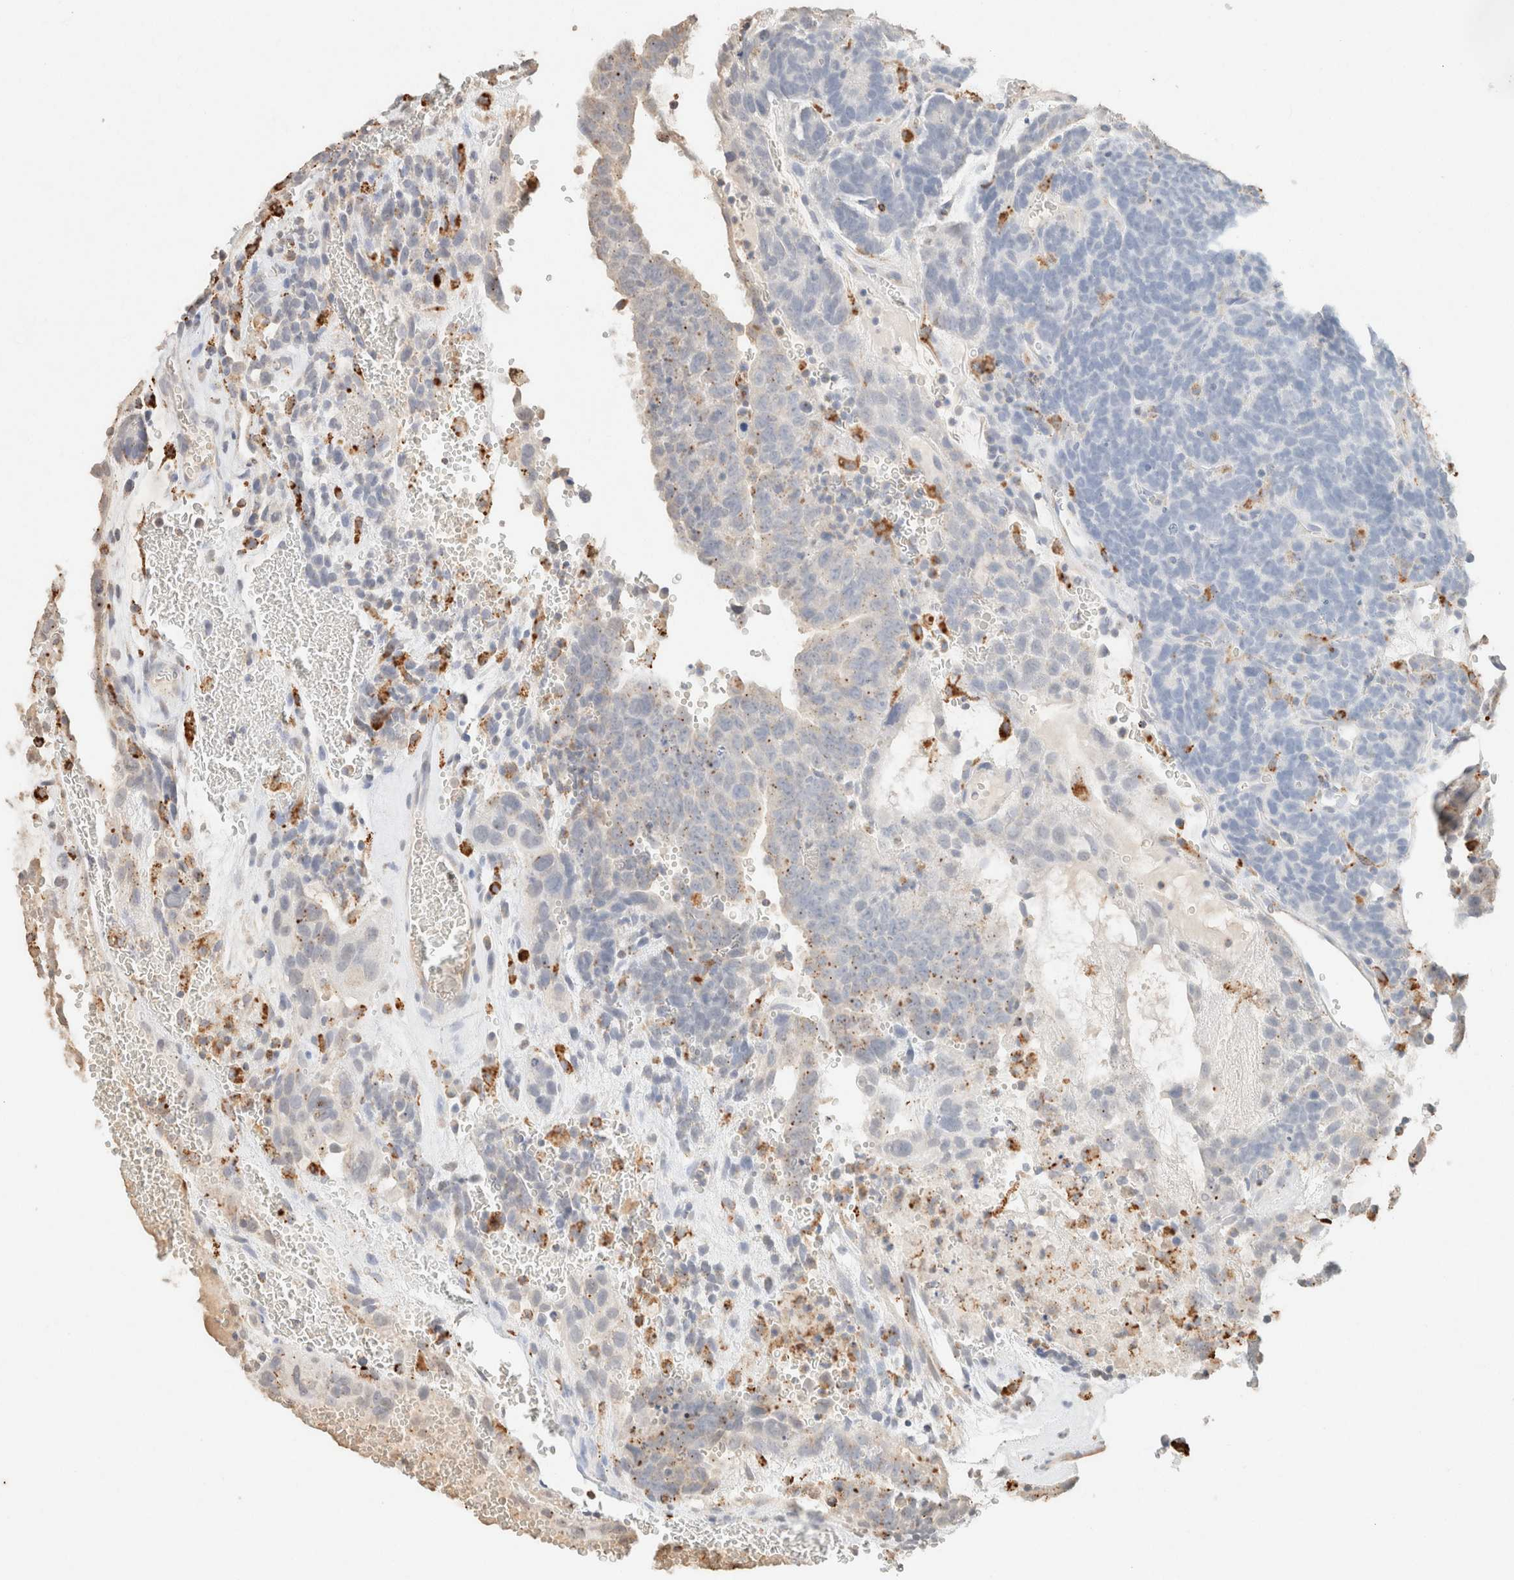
{"staining": {"intensity": "negative", "quantity": "none", "location": "none"}, "tissue": "testis cancer", "cell_type": "Tumor cells", "image_type": "cancer", "snomed": [{"axis": "morphology", "description": "Seminoma, NOS"}, {"axis": "morphology", "description": "Carcinoma, Embryonal, NOS"}, {"axis": "topography", "description": "Testis"}], "caption": "IHC of testis cancer shows no staining in tumor cells.", "gene": "CTSC", "patient": {"sex": "male", "age": 52}}